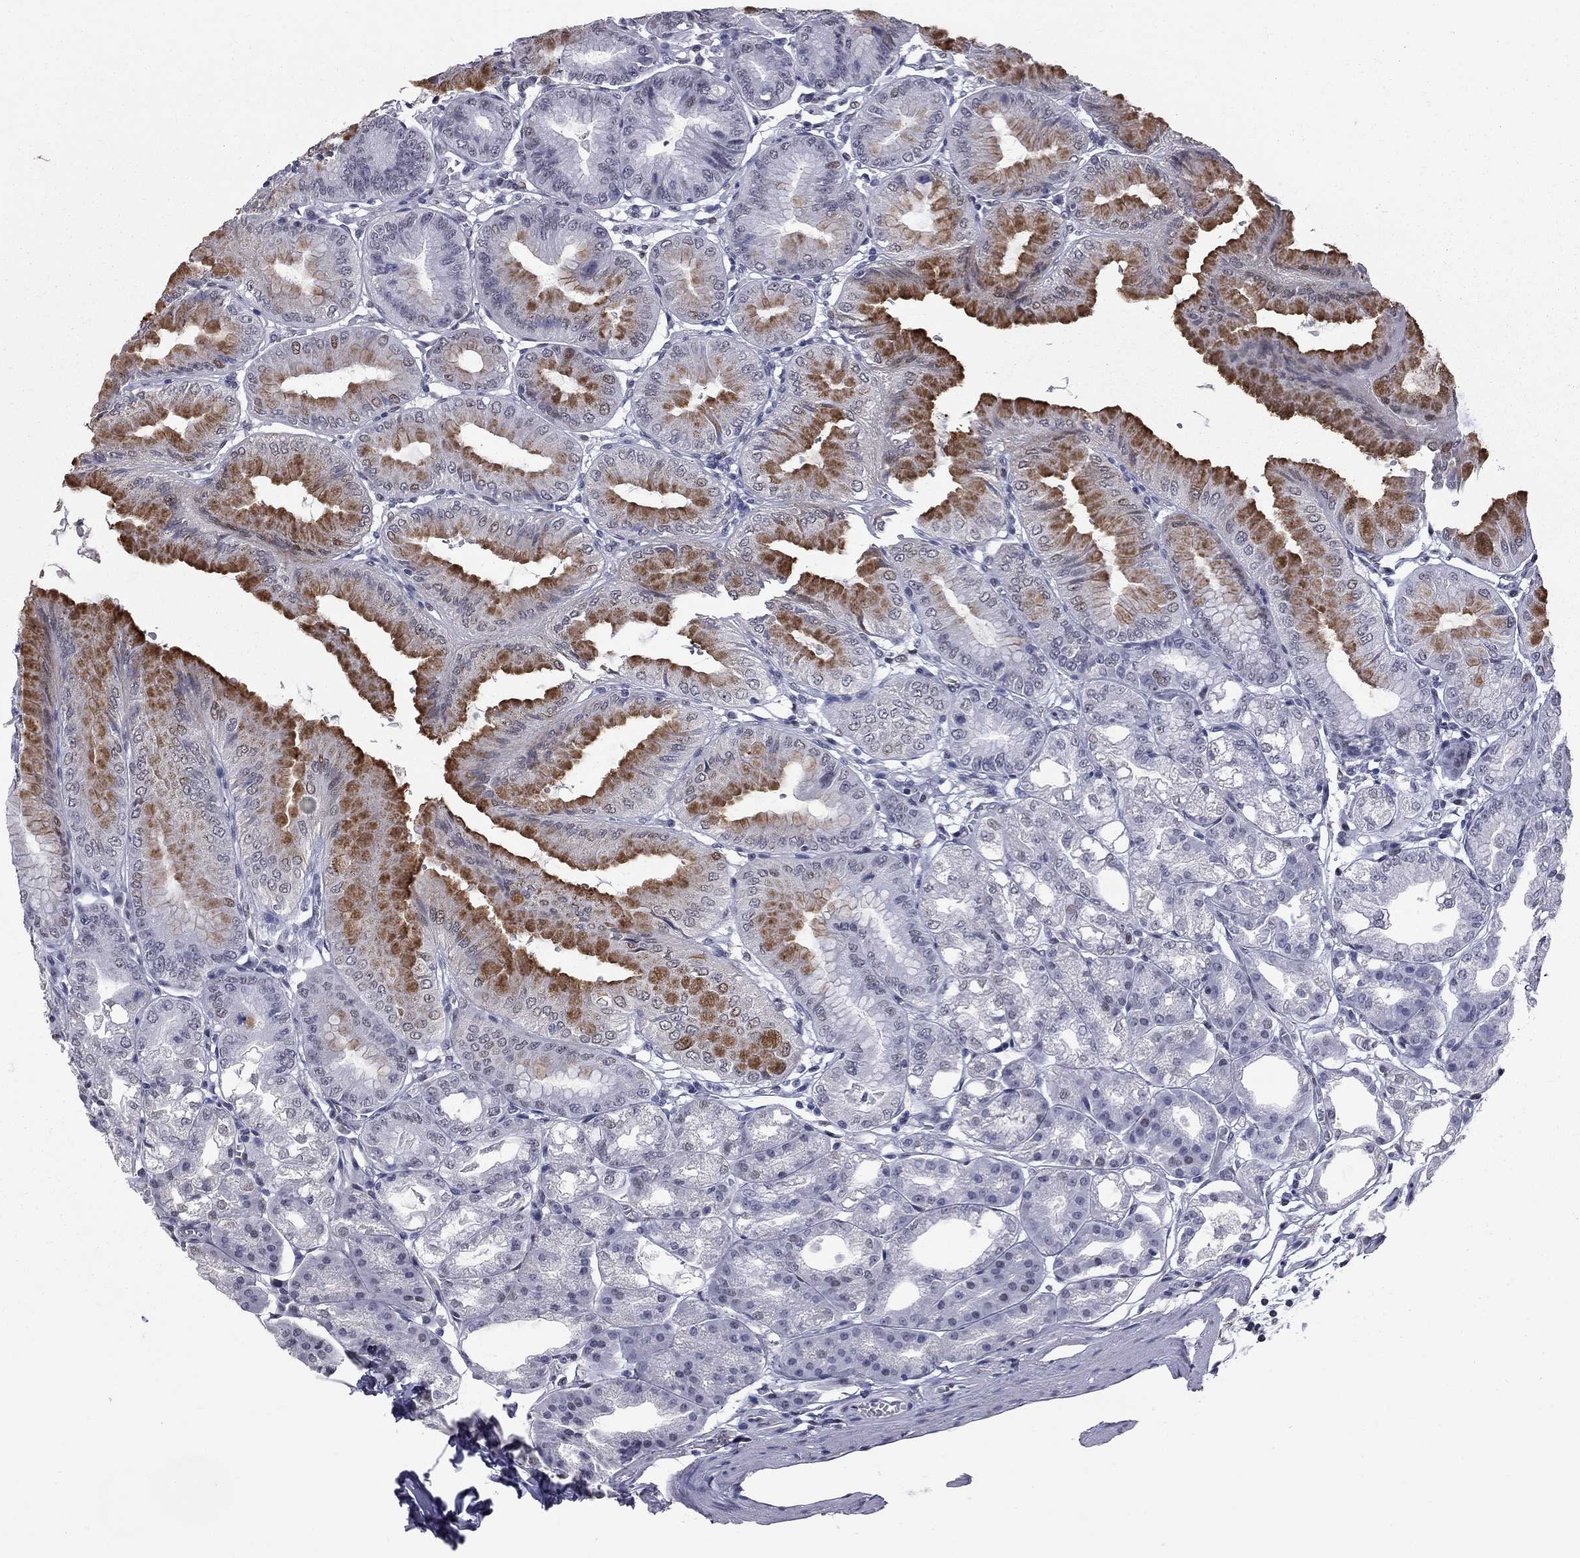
{"staining": {"intensity": "strong", "quantity": "<25%", "location": "cytoplasmic/membranous"}, "tissue": "stomach", "cell_type": "Glandular cells", "image_type": "normal", "snomed": [{"axis": "morphology", "description": "Normal tissue, NOS"}, {"axis": "topography", "description": "Stomach"}], "caption": "Benign stomach shows strong cytoplasmic/membranous positivity in about <25% of glandular cells, visualized by immunohistochemistry.", "gene": "ZNF154", "patient": {"sex": "male", "age": 71}}